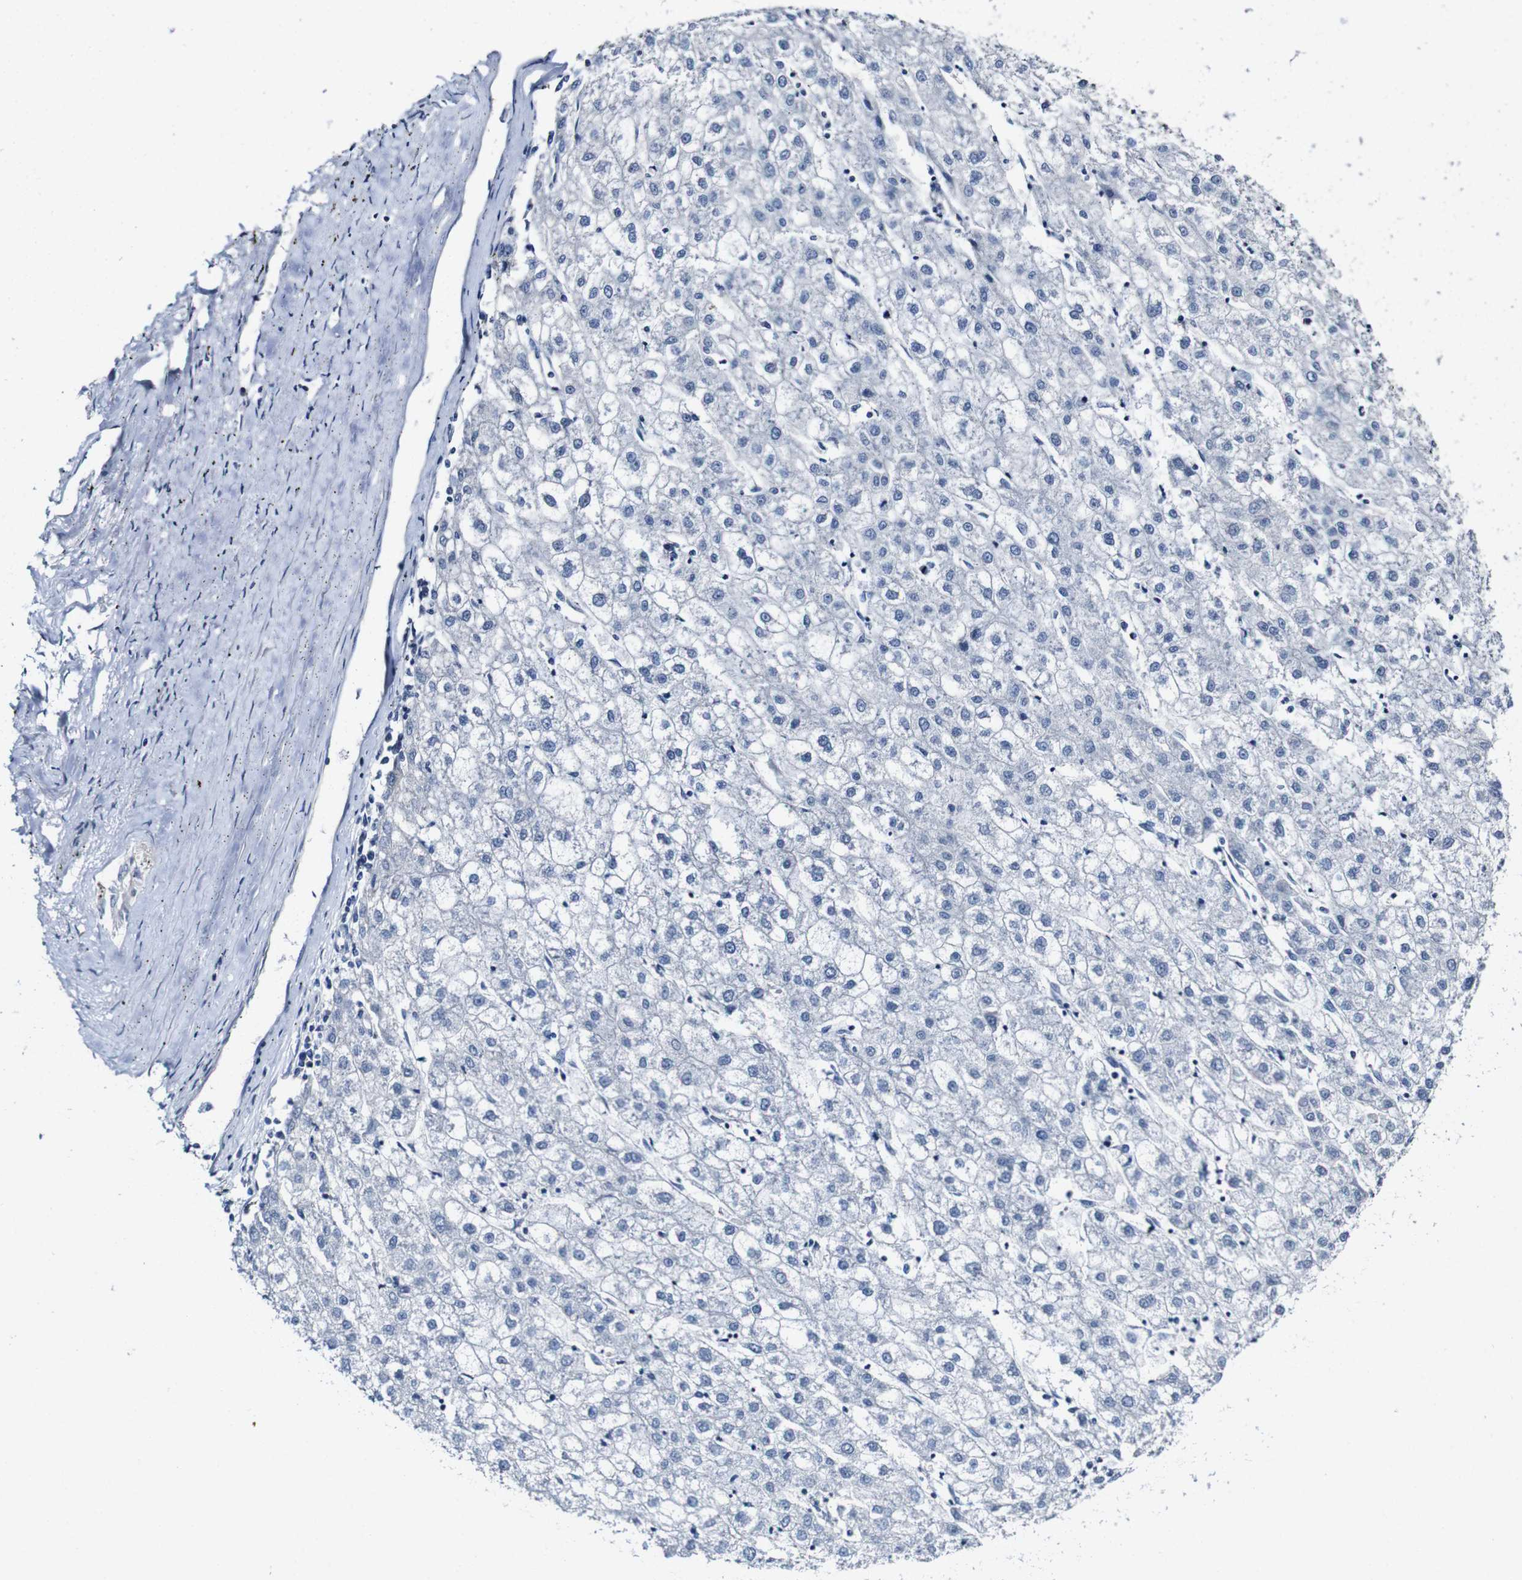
{"staining": {"intensity": "negative", "quantity": "none", "location": "none"}, "tissue": "liver cancer", "cell_type": "Tumor cells", "image_type": "cancer", "snomed": [{"axis": "morphology", "description": "Carcinoma, Hepatocellular, NOS"}, {"axis": "topography", "description": "Liver"}], "caption": "Tumor cells show no significant protein staining in liver hepatocellular carcinoma.", "gene": "GRAMD1A", "patient": {"sex": "male", "age": 72}}